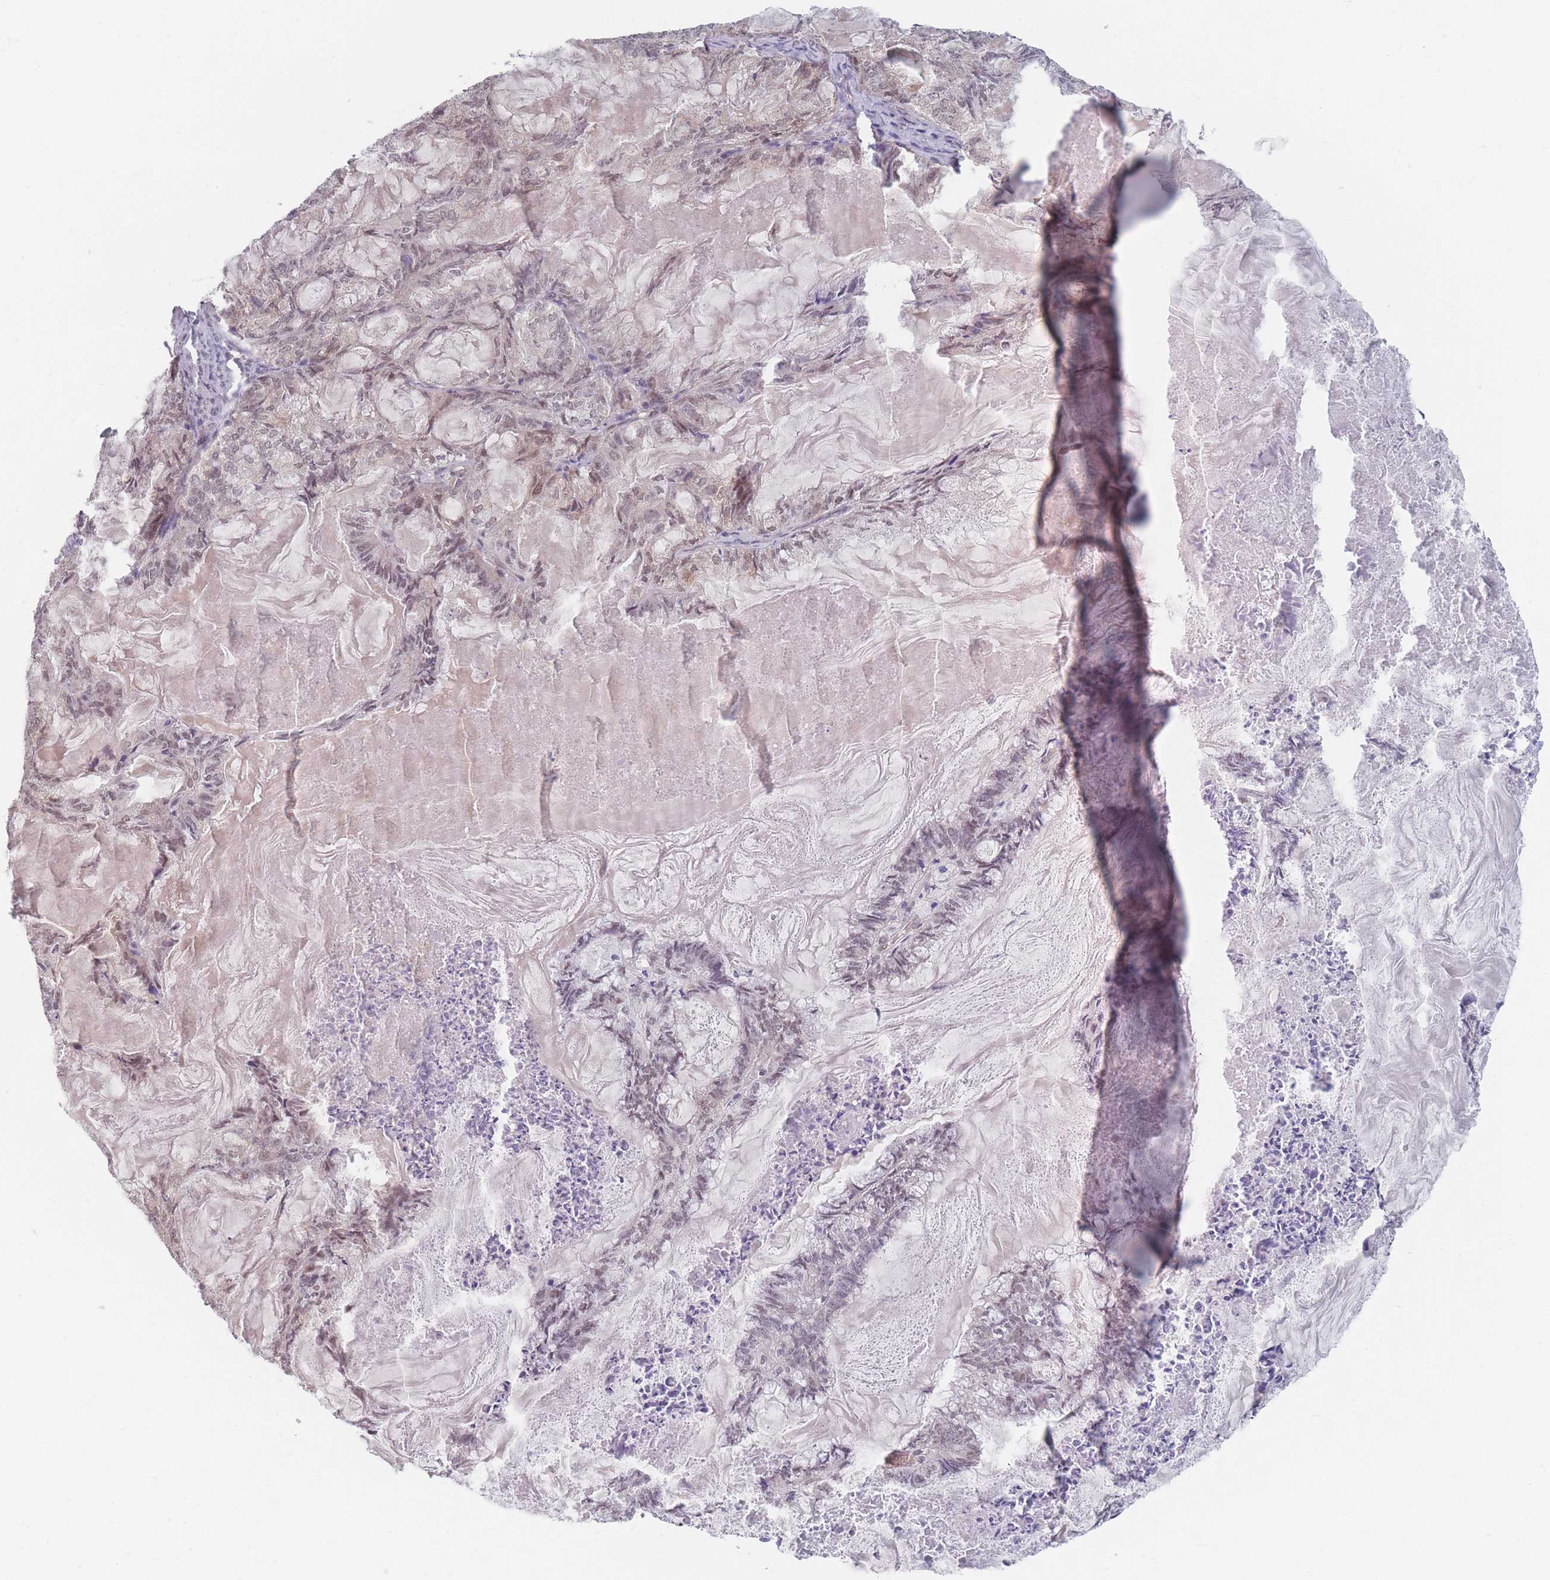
{"staining": {"intensity": "weak", "quantity": "<25%", "location": "nuclear"}, "tissue": "endometrial cancer", "cell_type": "Tumor cells", "image_type": "cancer", "snomed": [{"axis": "morphology", "description": "Adenocarcinoma, NOS"}, {"axis": "topography", "description": "Endometrium"}], "caption": "Tumor cells are negative for protein expression in human endometrial cancer (adenocarcinoma).", "gene": "ANKRD10", "patient": {"sex": "female", "age": 86}}